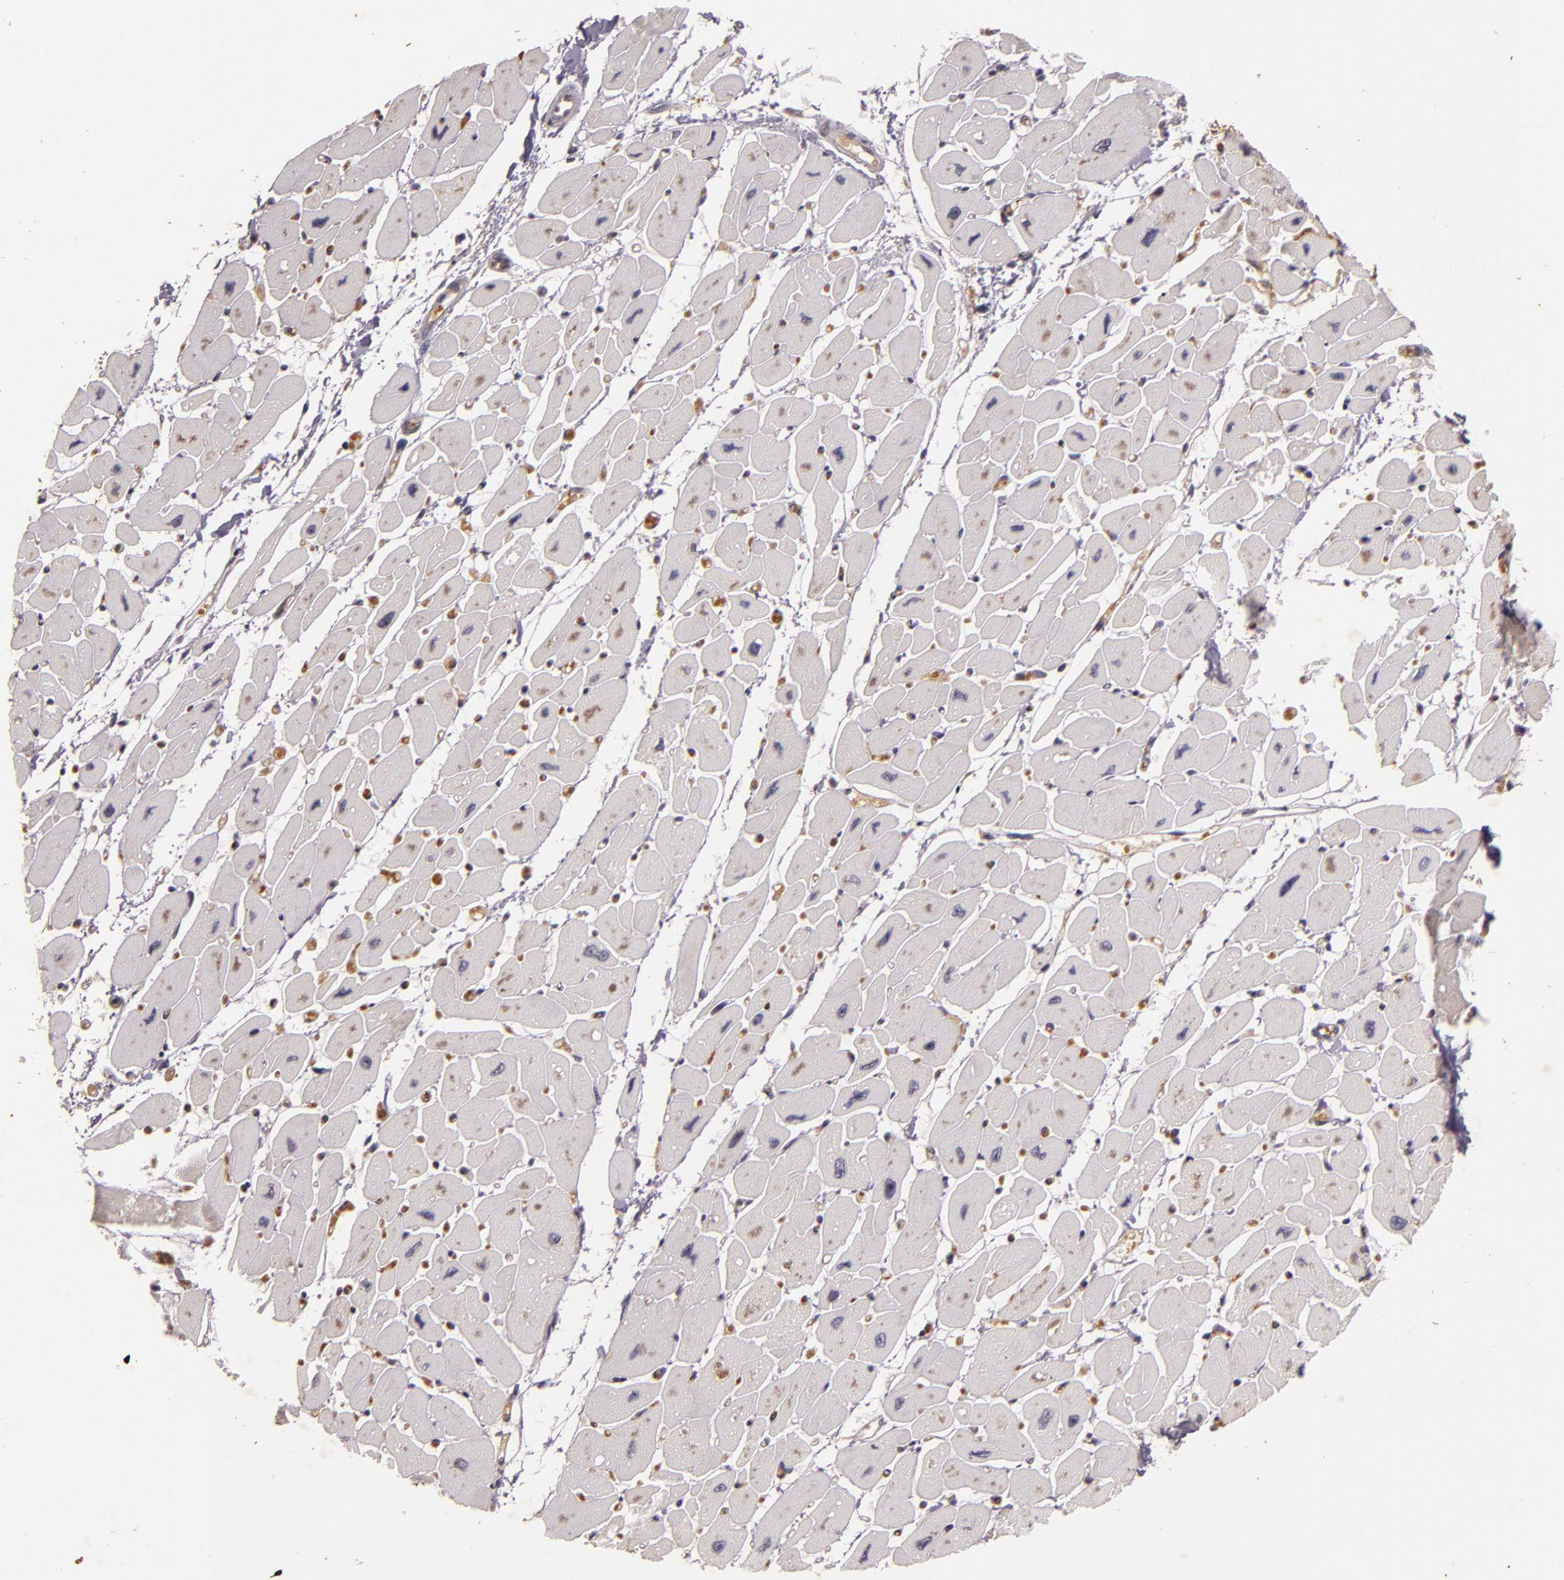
{"staining": {"intensity": "negative", "quantity": "none", "location": "none"}, "tissue": "heart muscle", "cell_type": "Cardiomyocytes", "image_type": "normal", "snomed": [{"axis": "morphology", "description": "Normal tissue, NOS"}, {"axis": "topography", "description": "Heart"}], "caption": "Heart muscle stained for a protein using immunohistochemistry (IHC) exhibits no positivity cardiomyocytes.", "gene": "TFF1", "patient": {"sex": "female", "age": 54}}